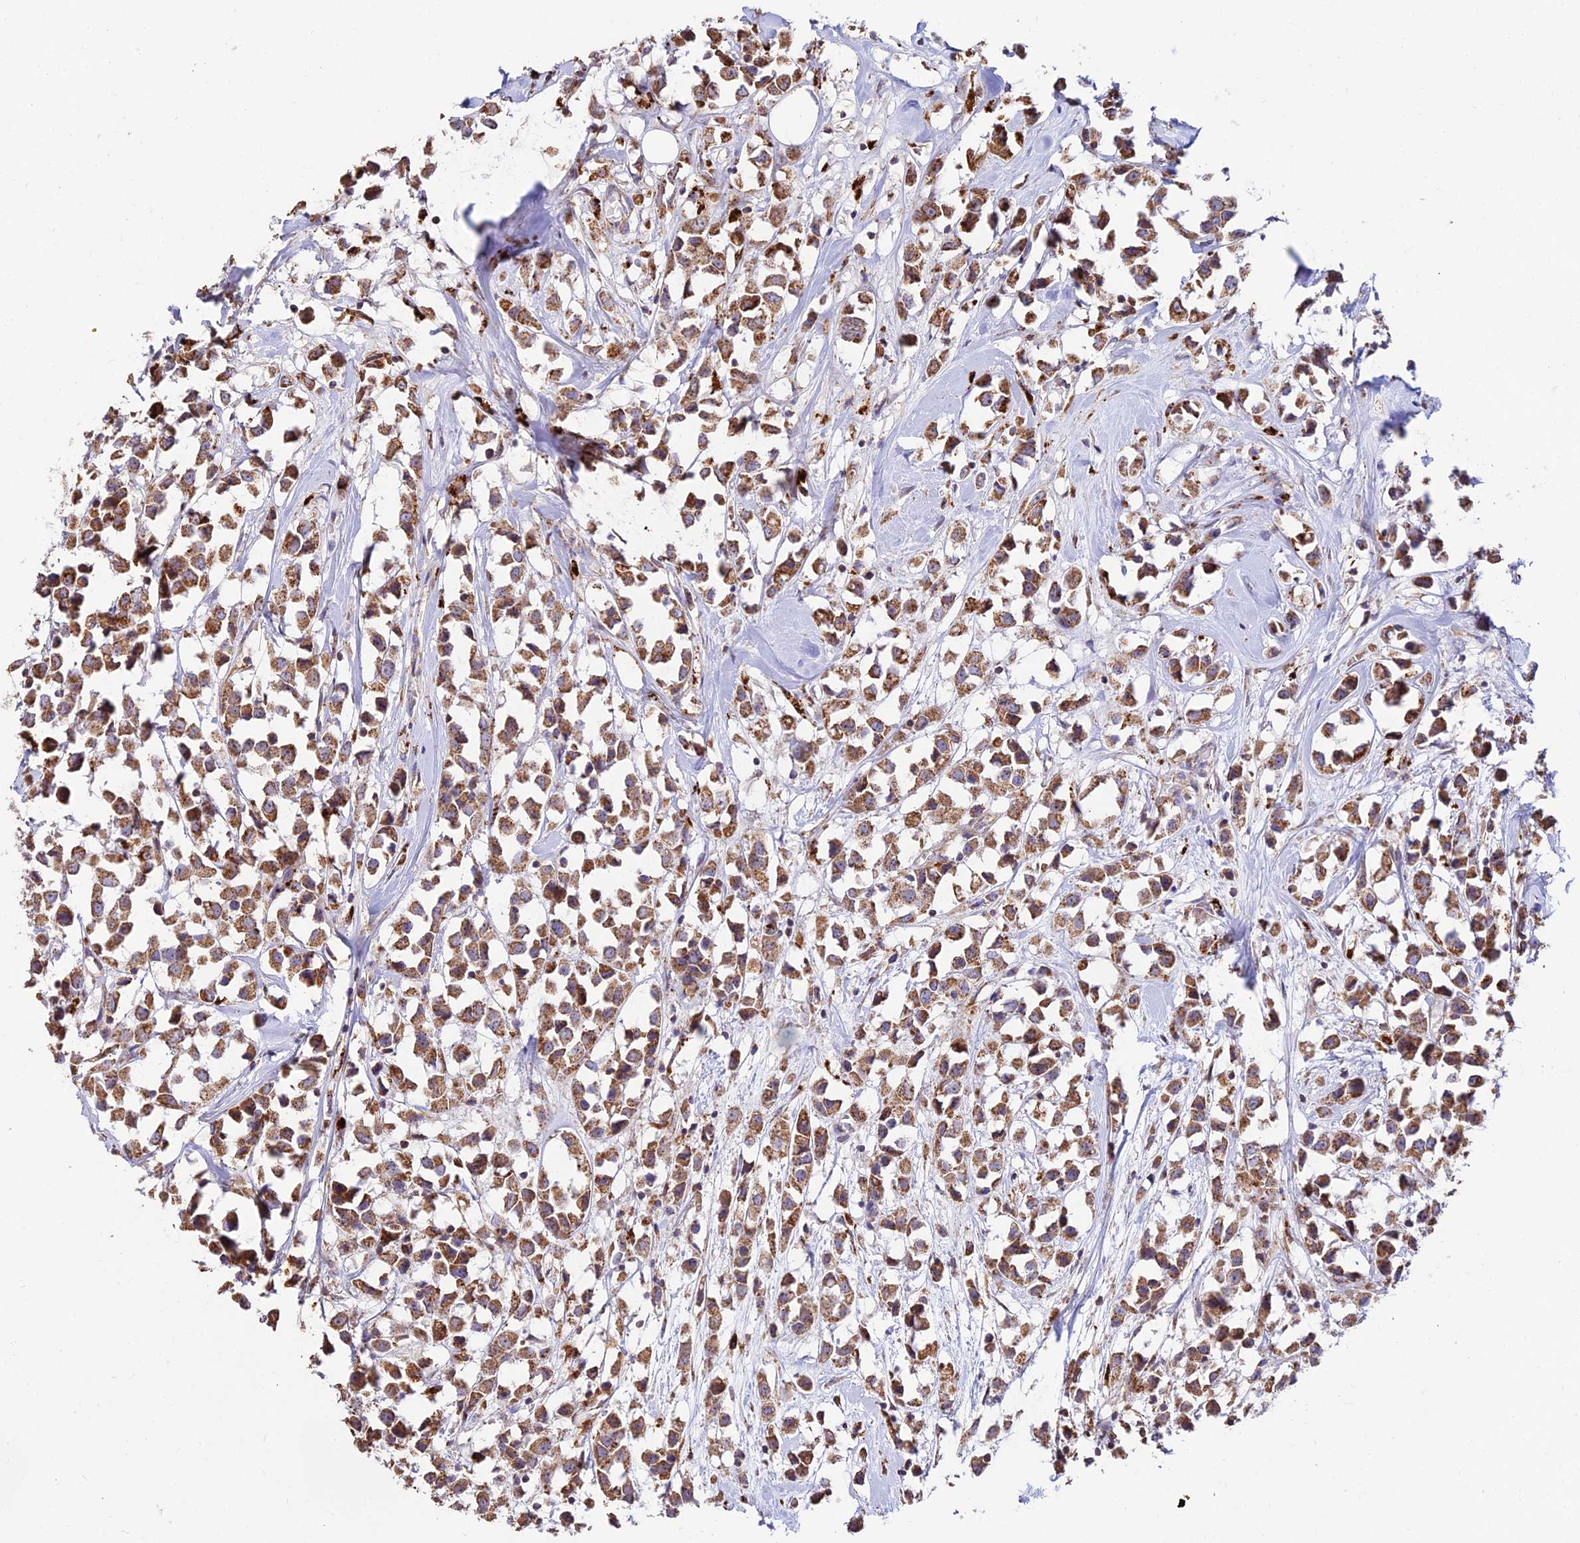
{"staining": {"intensity": "moderate", "quantity": ">75%", "location": "cytoplasmic/membranous"}, "tissue": "breast cancer", "cell_type": "Tumor cells", "image_type": "cancer", "snomed": [{"axis": "morphology", "description": "Duct carcinoma"}, {"axis": "topography", "description": "Breast"}], "caption": "Breast cancer (invasive ductal carcinoma) was stained to show a protein in brown. There is medium levels of moderate cytoplasmic/membranous positivity in approximately >75% of tumor cells.", "gene": "PNLIPRP3", "patient": {"sex": "female", "age": 61}}